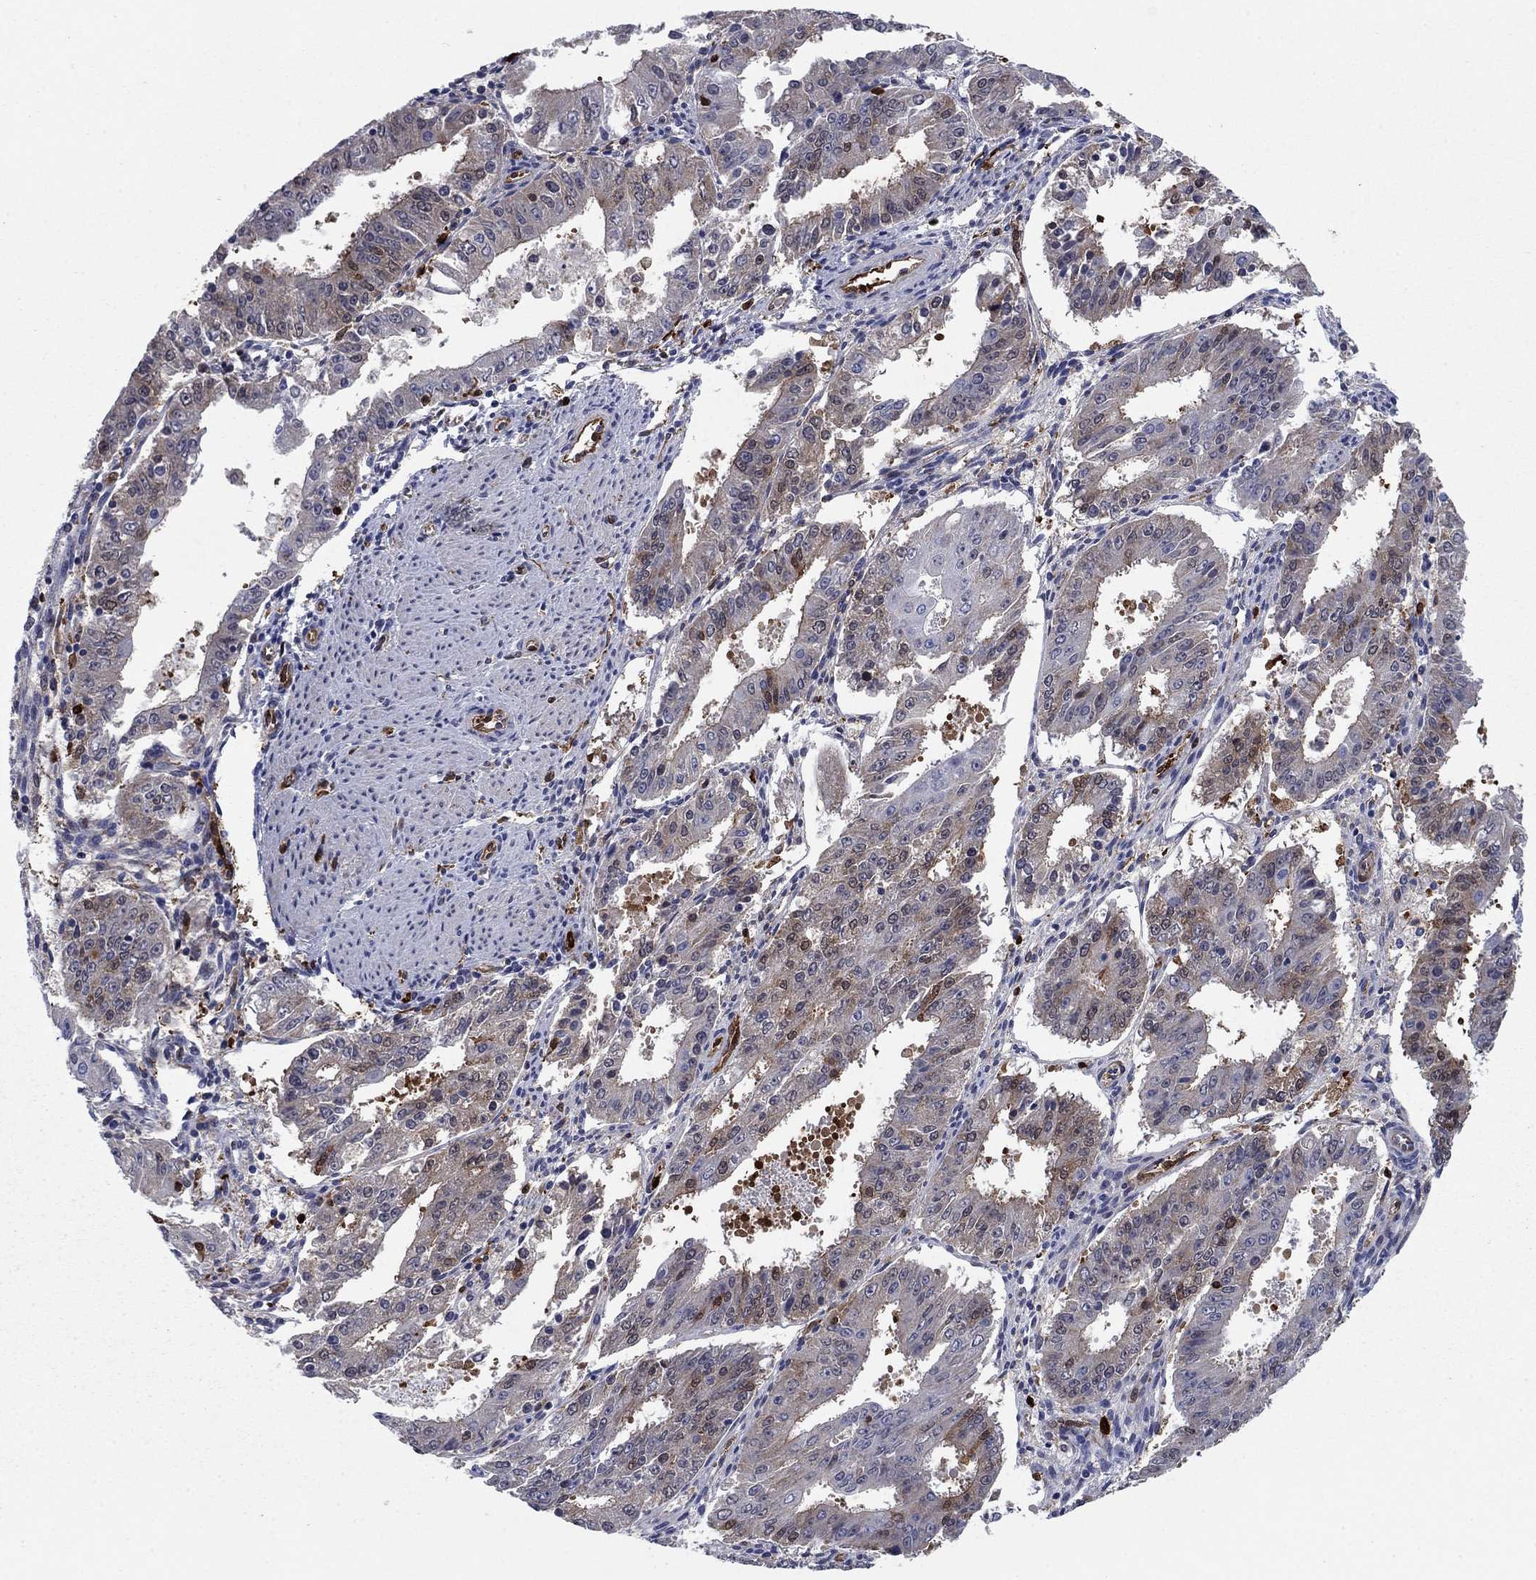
{"staining": {"intensity": "strong", "quantity": "<25%", "location": "cytoplasmic/membranous"}, "tissue": "ovarian cancer", "cell_type": "Tumor cells", "image_type": "cancer", "snomed": [{"axis": "morphology", "description": "Carcinoma, endometroid"}, {"axis": "topography", "description": "Ovary"}], "caption": "There is medium levels of strong cytoplasmic/membranous staining in tumor cells of ovarian endometroid carcinoma, as demonstrated by immunohistochemical staining (brown color).", "gene": "STMN1", "patient": {"sex": "female", "age": 42}}